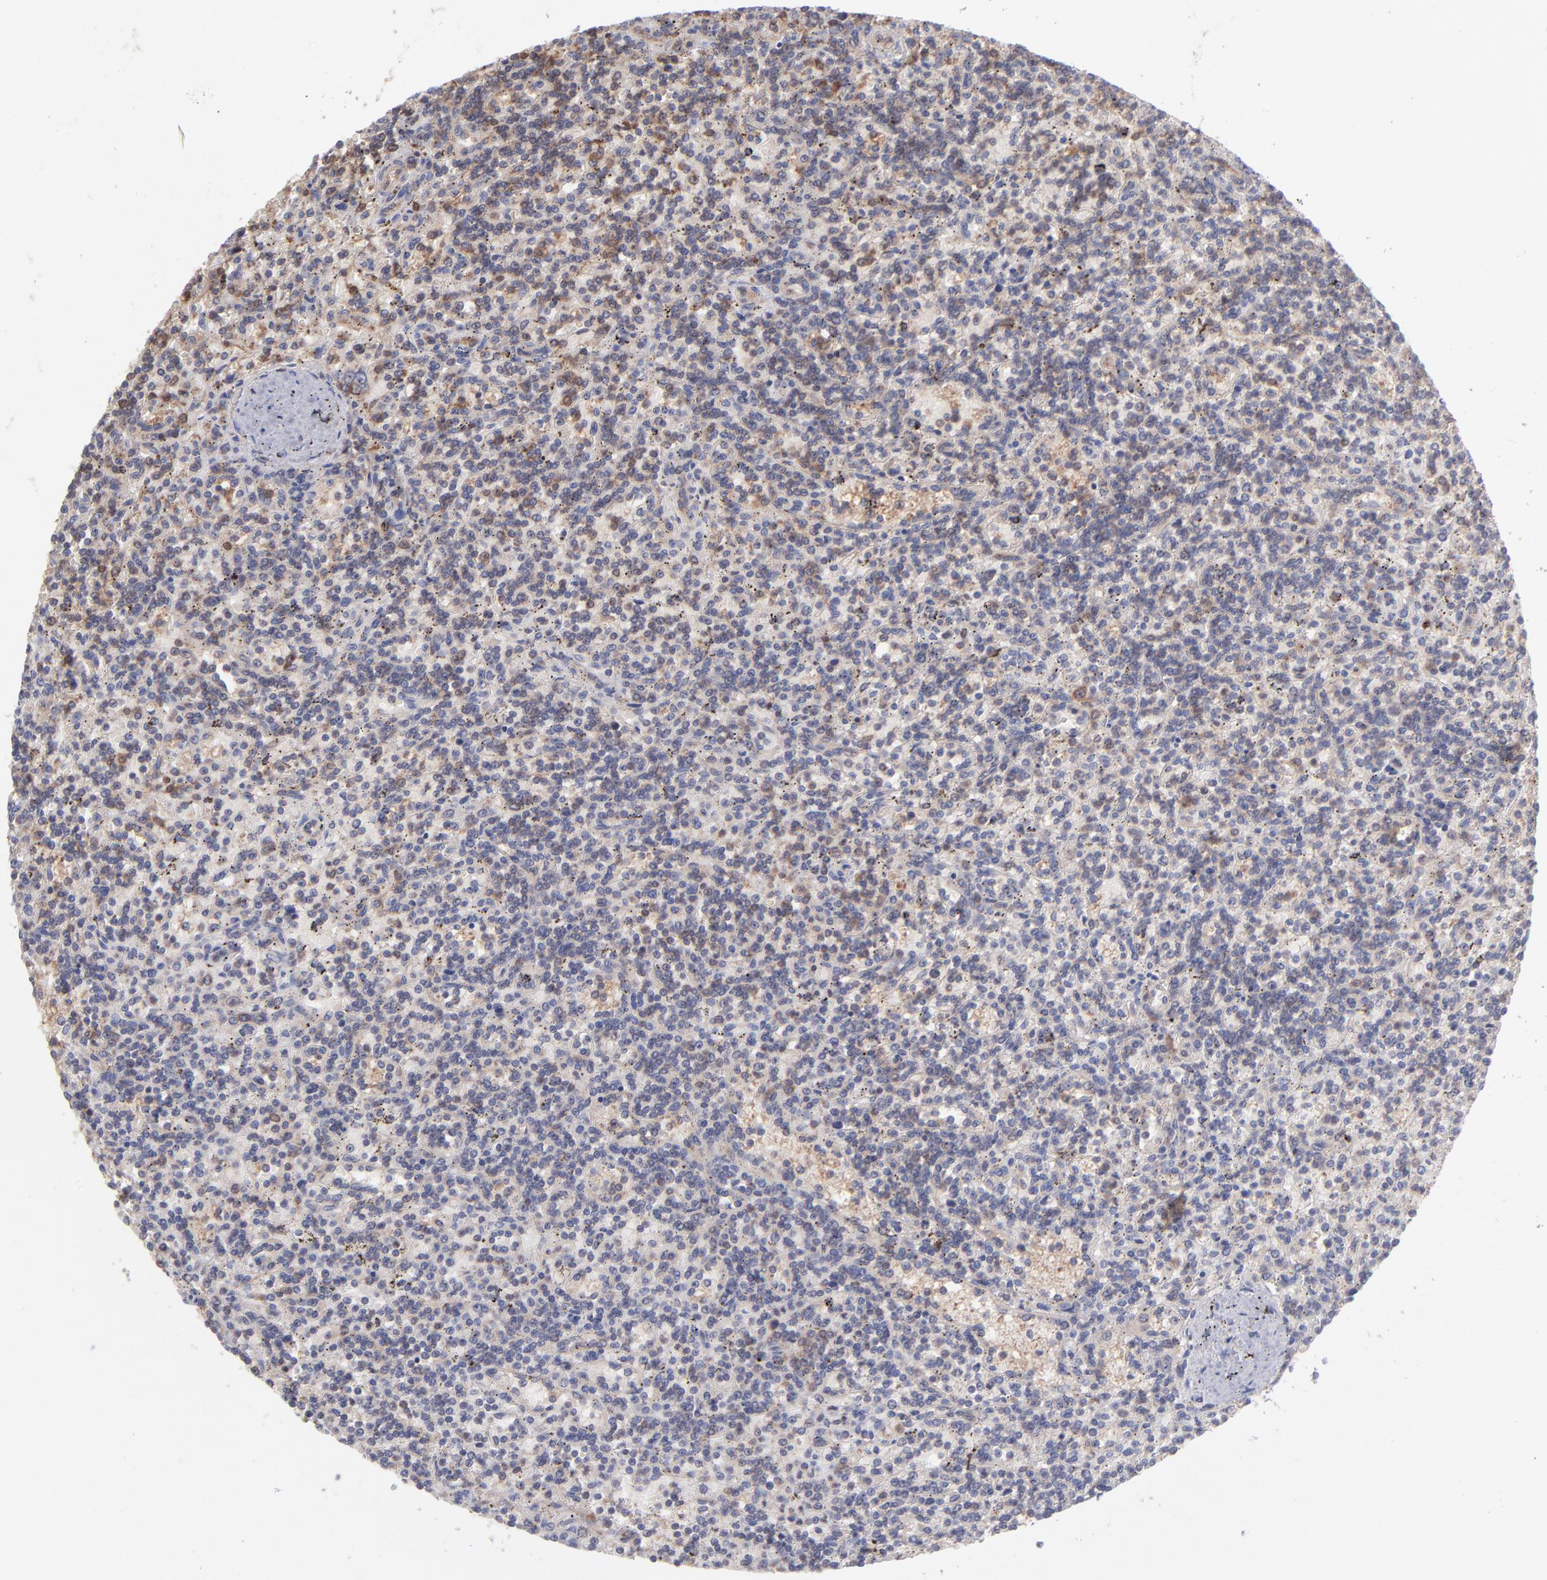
{"staining": {"intensity": "negative", "quantity": "none", "location": "none"}, "tissue": "lymphoma", "cell_type": "Tumor cells", "image_type": "cancer", "snomed": [{"axis": "morphology", "description": "Malignant lymphoma, non-Hodgkin's type, Low grade"}, {"axis": "topography", "description": "Spleen"}], "caption": "This photomicrograph is of malignant lymphoma, non-Hodgkin's type (low-grade) stained with IHC to label a protein in brown with the nuclei are counter-stained blue. There is no expression in tumor cells.", "gene": "MAPRE1", "patient": {"sex": "male", "age": 73}}